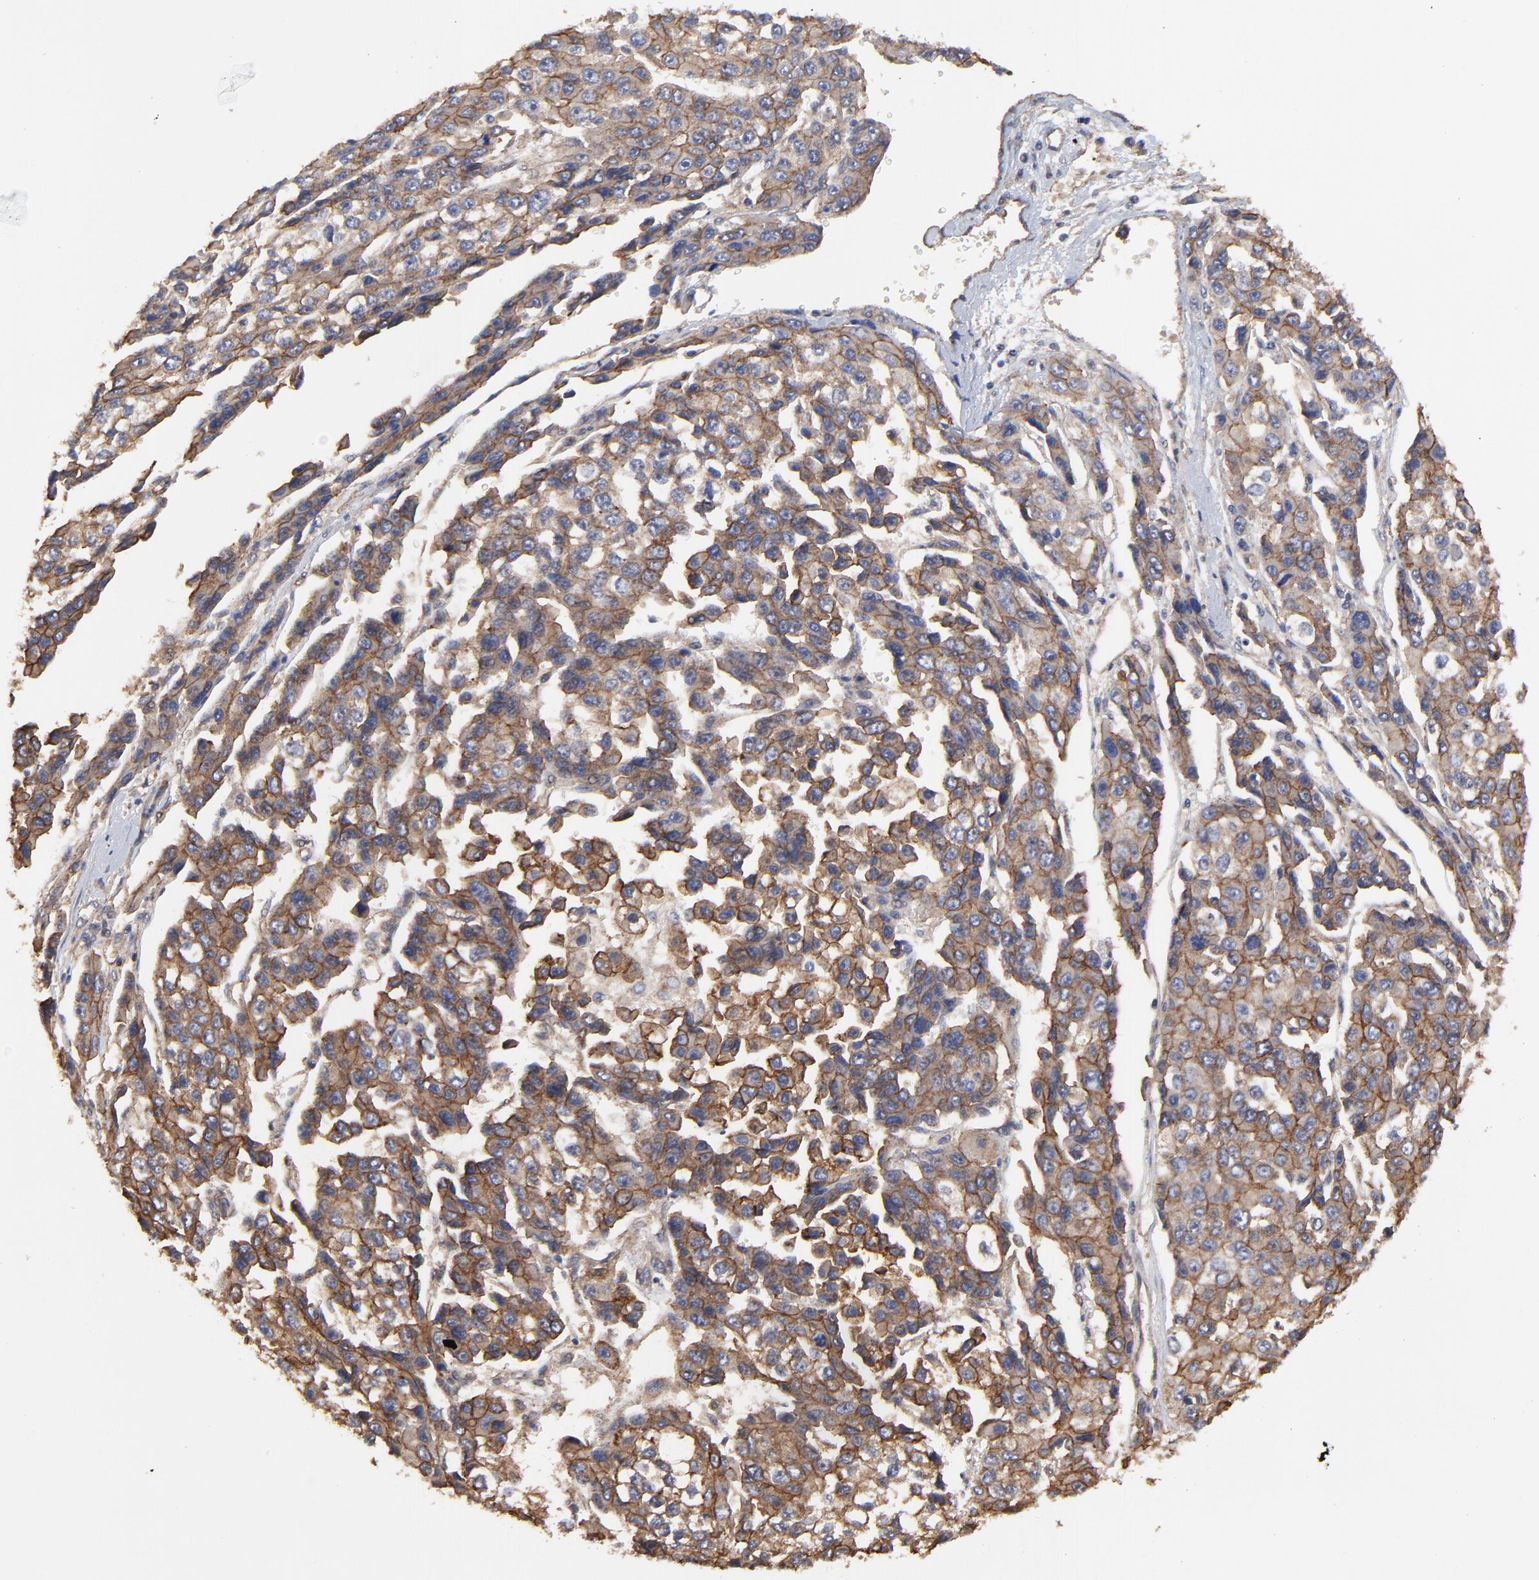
{"staining": {"intensity": "moderate", "quantity": ">75%", "location": "cytoplasmic/membranous"}, "tissue": "liver cancer", "cell_type": "Tumor cells", "image_type": "cancer", "snomed": [{"axis": "morphology", "description": "Carcinoma, Hepatocellular, NOS"}, {"axis": "topography", "description": "Liver"}], "caption": "Immunohistochemistry (IHC) photomicrograph of liver cancer (hepatocellular carcinoma) stained for a protein (brown), which exhibits medium levels of moderate cytoplasmic/membranous positivity in approximately >75% of tumor cells.", "gene": "ARMT1", "patient": {"sex": "female", "age": 66}}